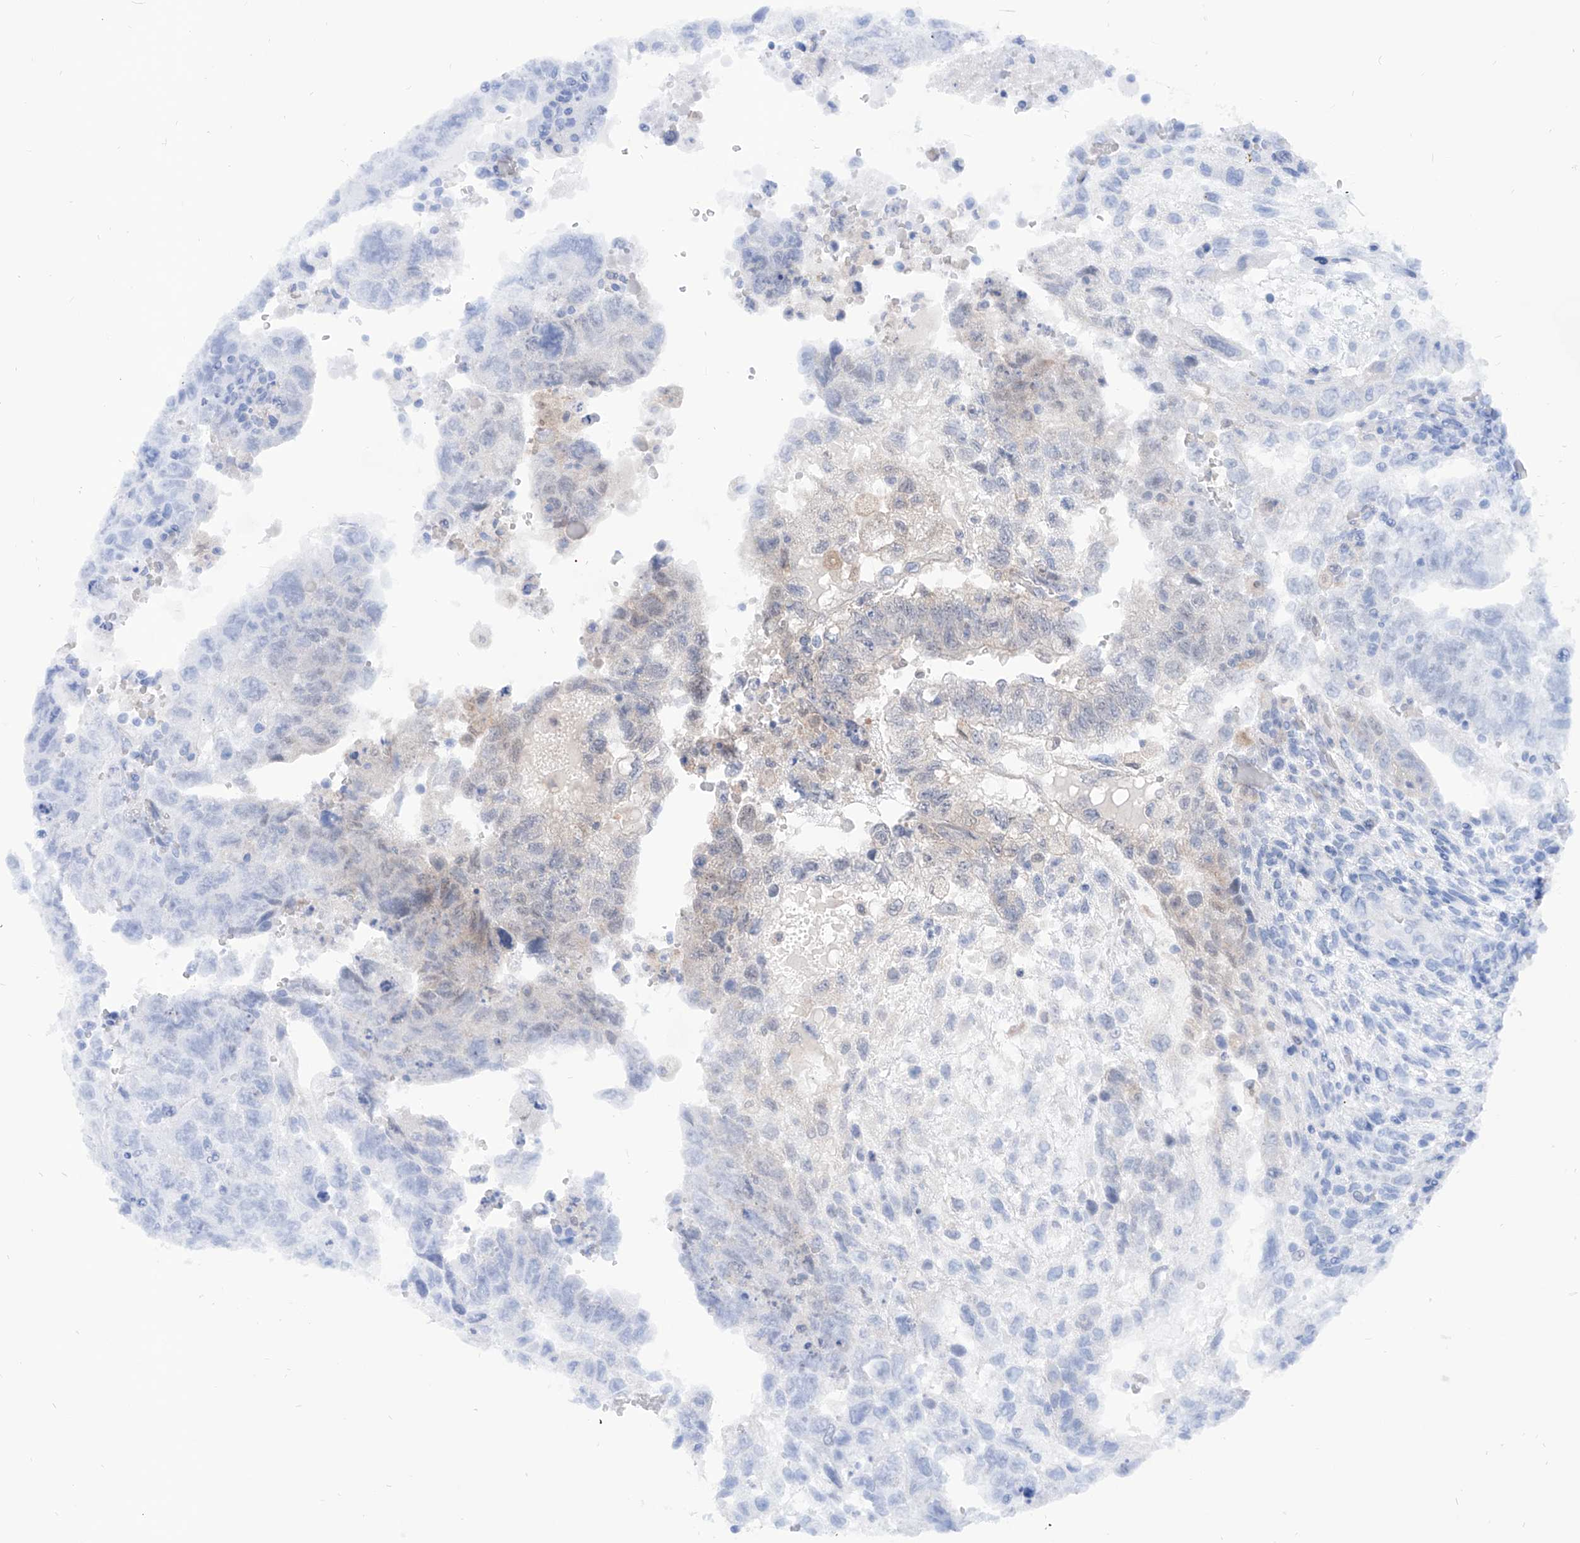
{"staining": {"intensity": "weak", "quantity": "<25%", "location": "cytoplasmic/membranous"}, "tissue": "testis cancer", "cell_type": "Tumor cells", "image_type": "cancer", "snomed": [{"axis": "morphology", "description": "Carcinoma, Embryonal, NOS"}, {"axis": "topography", "description": "Testis"}], "caption": "Immunohistochemistry image of neoplastic tissue: testis cancer (embryonal carcinoma) stained with DAB (3,3'-diaminobenzidine) demonstrates no significant protein positivity in tumor cells.", "gene": "PDXK", "patient": {"sex": "male", "age": 36}}